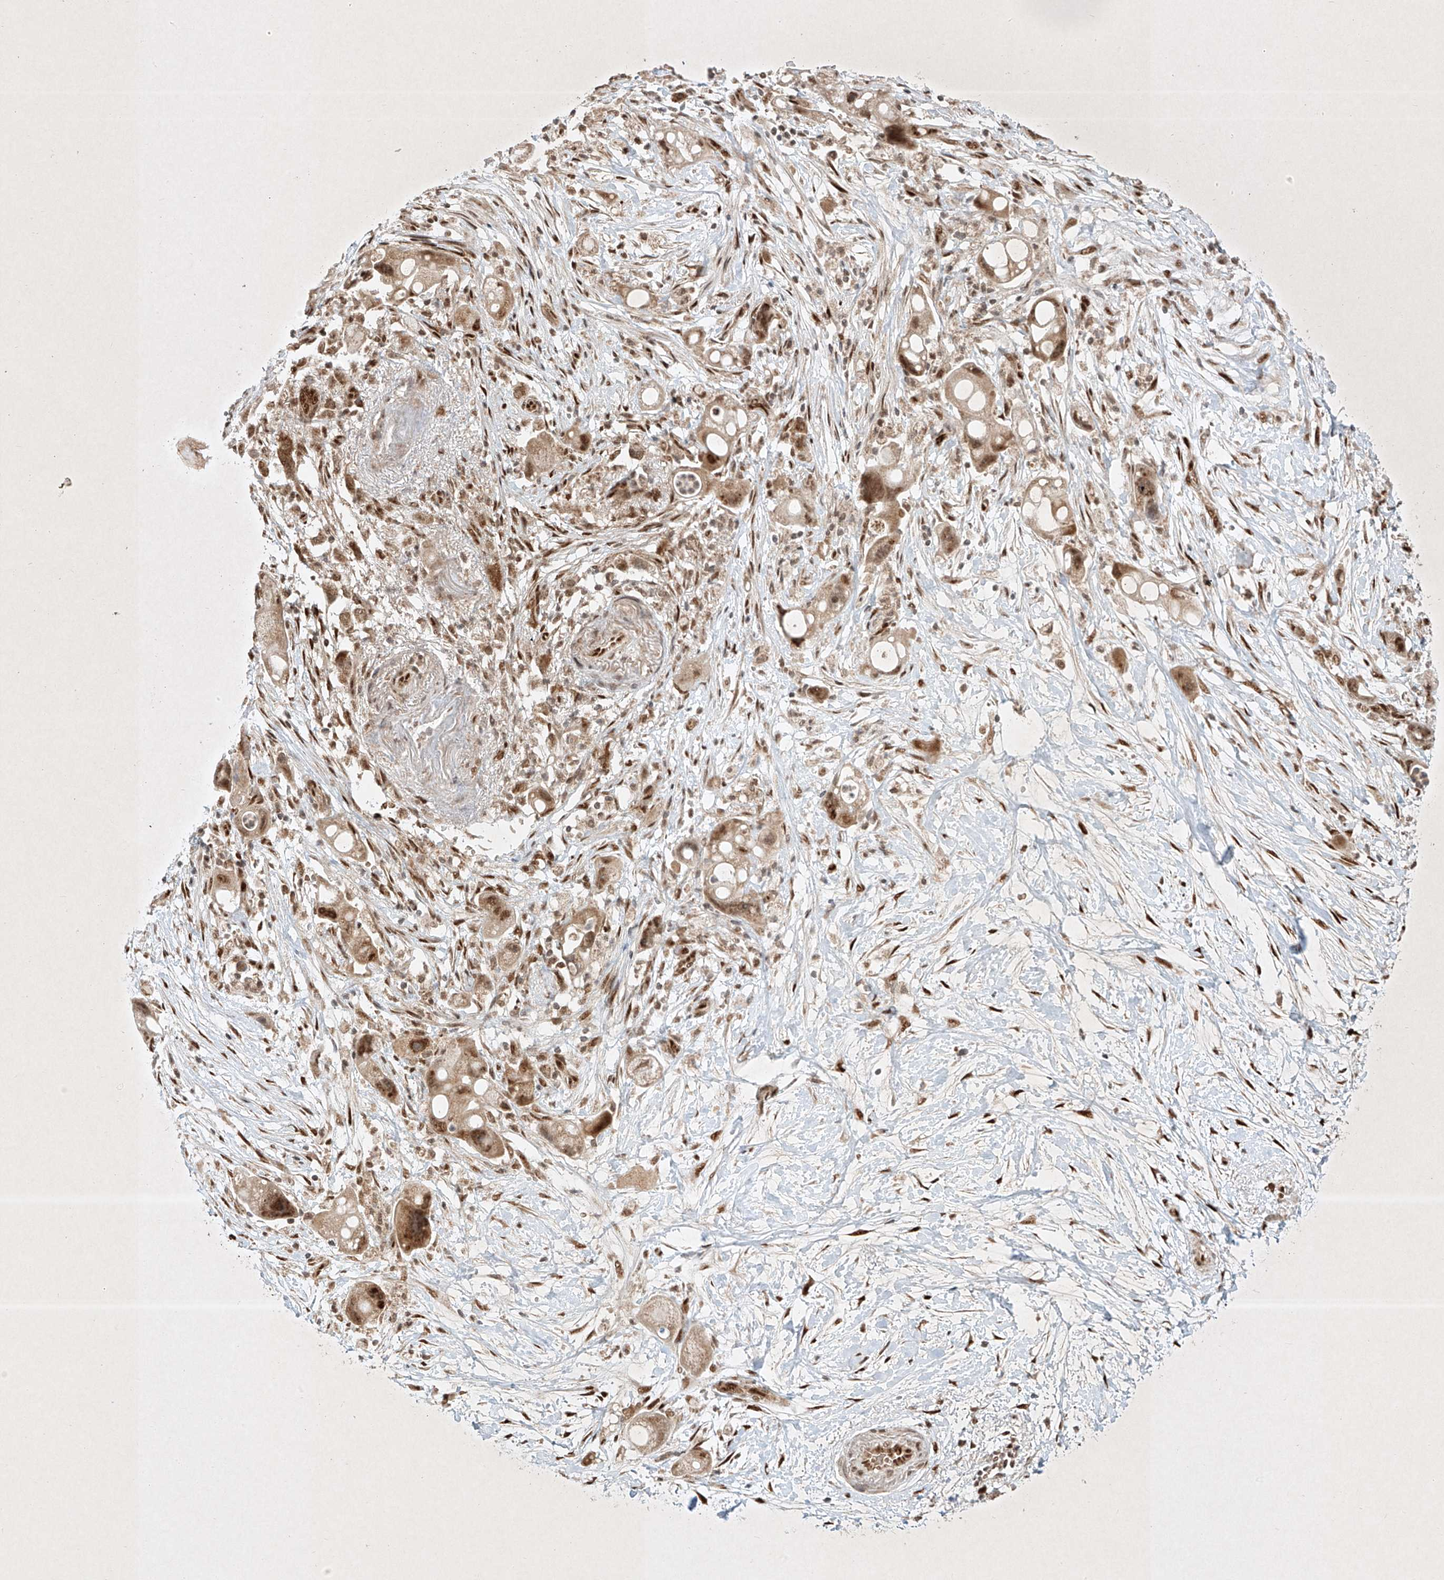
{"staining": {"intensity": "moderate", "quantity": ">75%", "location": "cytoplasmic/membranous,nuclear"}, "tissue": "pancreatic cancer", "cell_type": "Tumor cells", "image_type": "cancer", "snomed": [{"axis": "morphology", "description": "Normal tissue, NOS"}, {"axis": "morphology", "description": "Adenocarcinoma, NOS"}, {"axis": "topography", "description": "Pancreas"}], "caption": "Tumor cells exhibit moderate cytoplasmic/membranous and nuclear expression in about >75% of cells in pancreatic adenocarcinoma. The staining was performed using DAB (3,3'-diaminobenzidine) to visualize the protein expression in brown, while the nuclei were stained in blue with hematoxylin (Magnification: 20x).", "gene": "EPG5", "patient": {"sex": "female", "age": 68}}